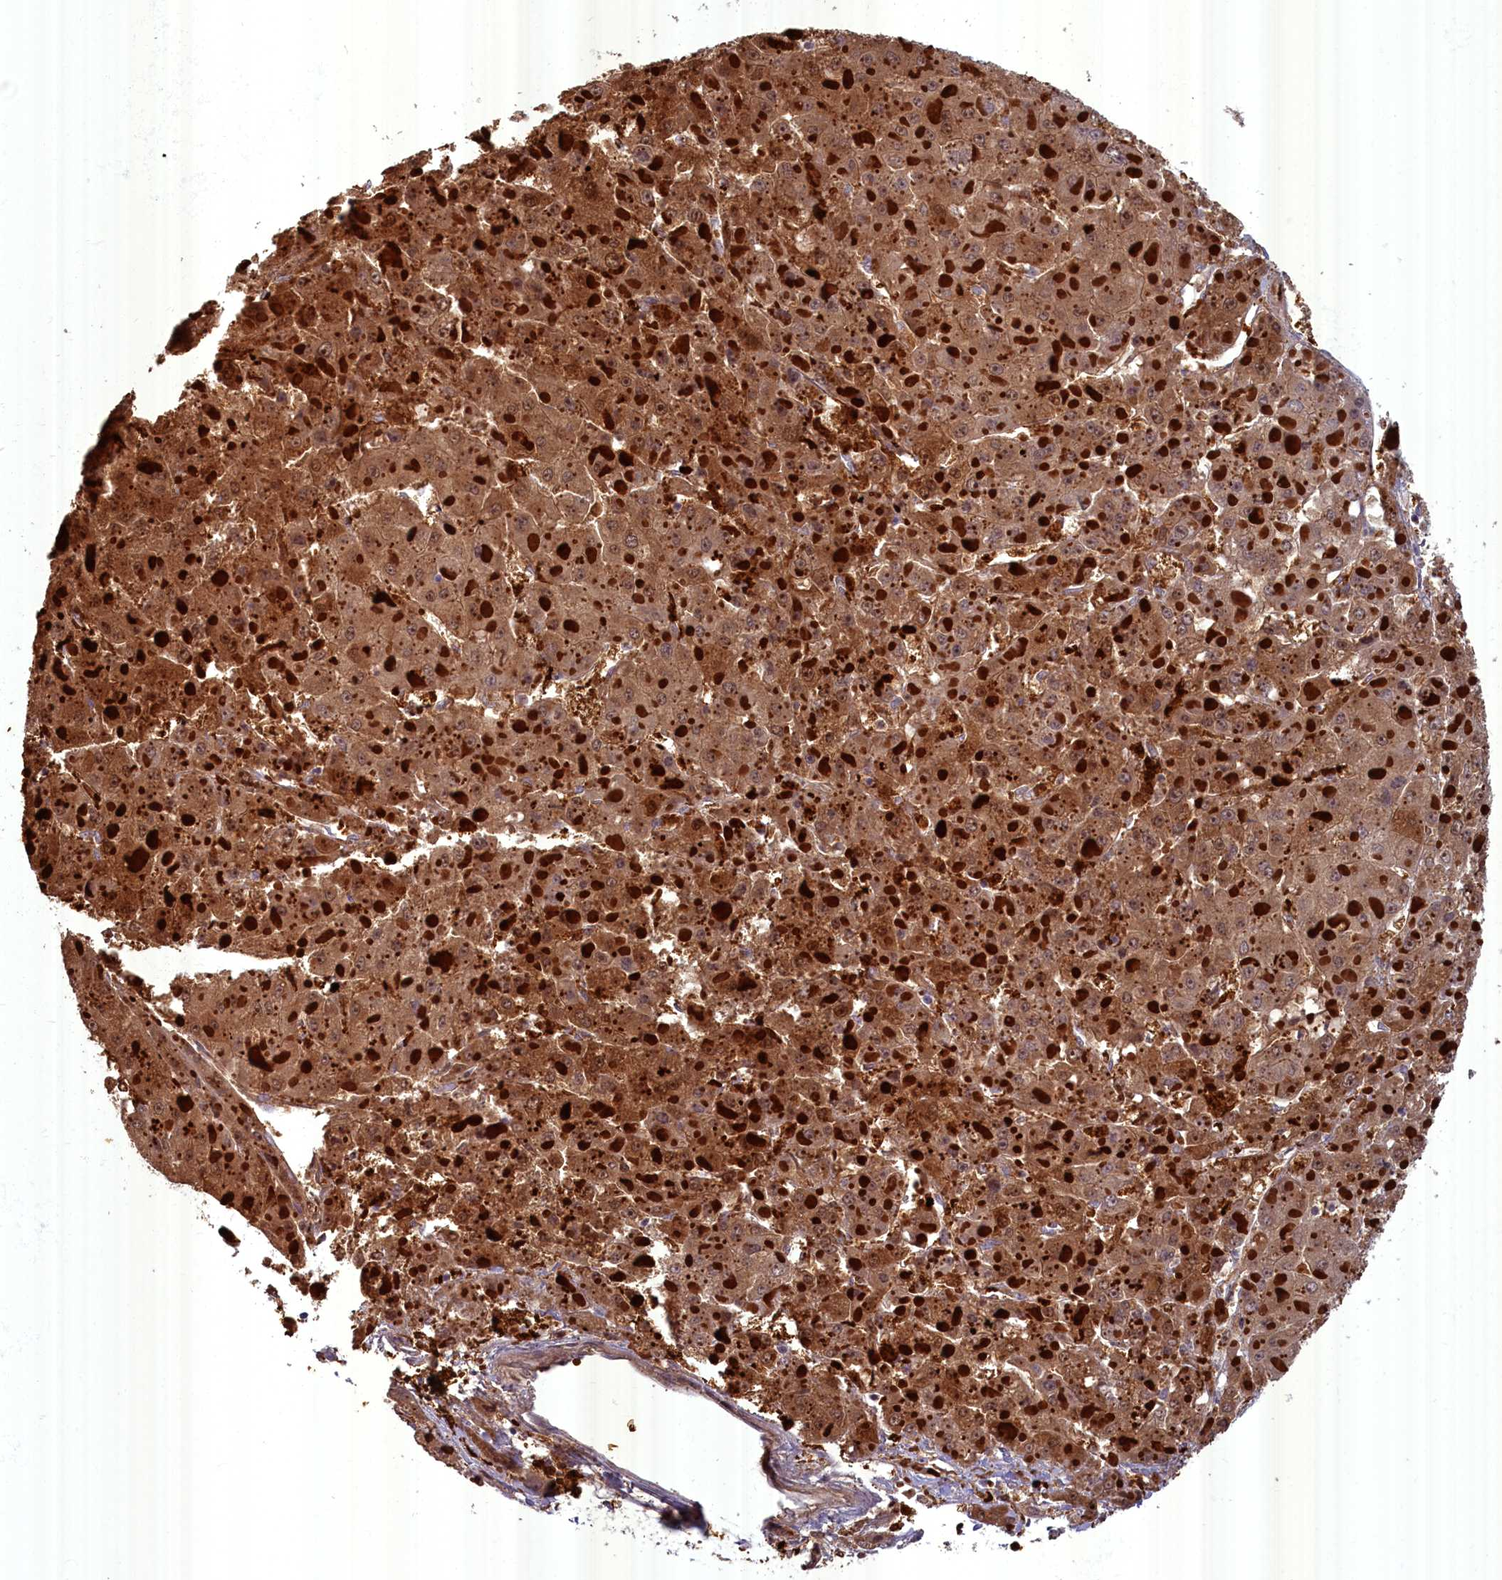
{"staining": {"intensity": "moderate", "quantity": "25%-75%", "location": "cytoplasmic/membranous"}, "tissue": "liver cancer", "cell_type": "Tumor cells", "image_type": "cancer", "snomed": [{"axis": "morphology", "description": "Carcinoma, Hepatocellular, NOS"}, {"axis": "topography", "description": "Liver"}], "caption": "Immunohistochemical staining of liver cancer (hepatocellular carcinoma) exhibits medium levels of moderate cytoplasmic/membranous protein expression in approximately 25%-75% of tumor cells.", "gene": "BLVRB", "patient": {"sex": "female", "age": 73}}